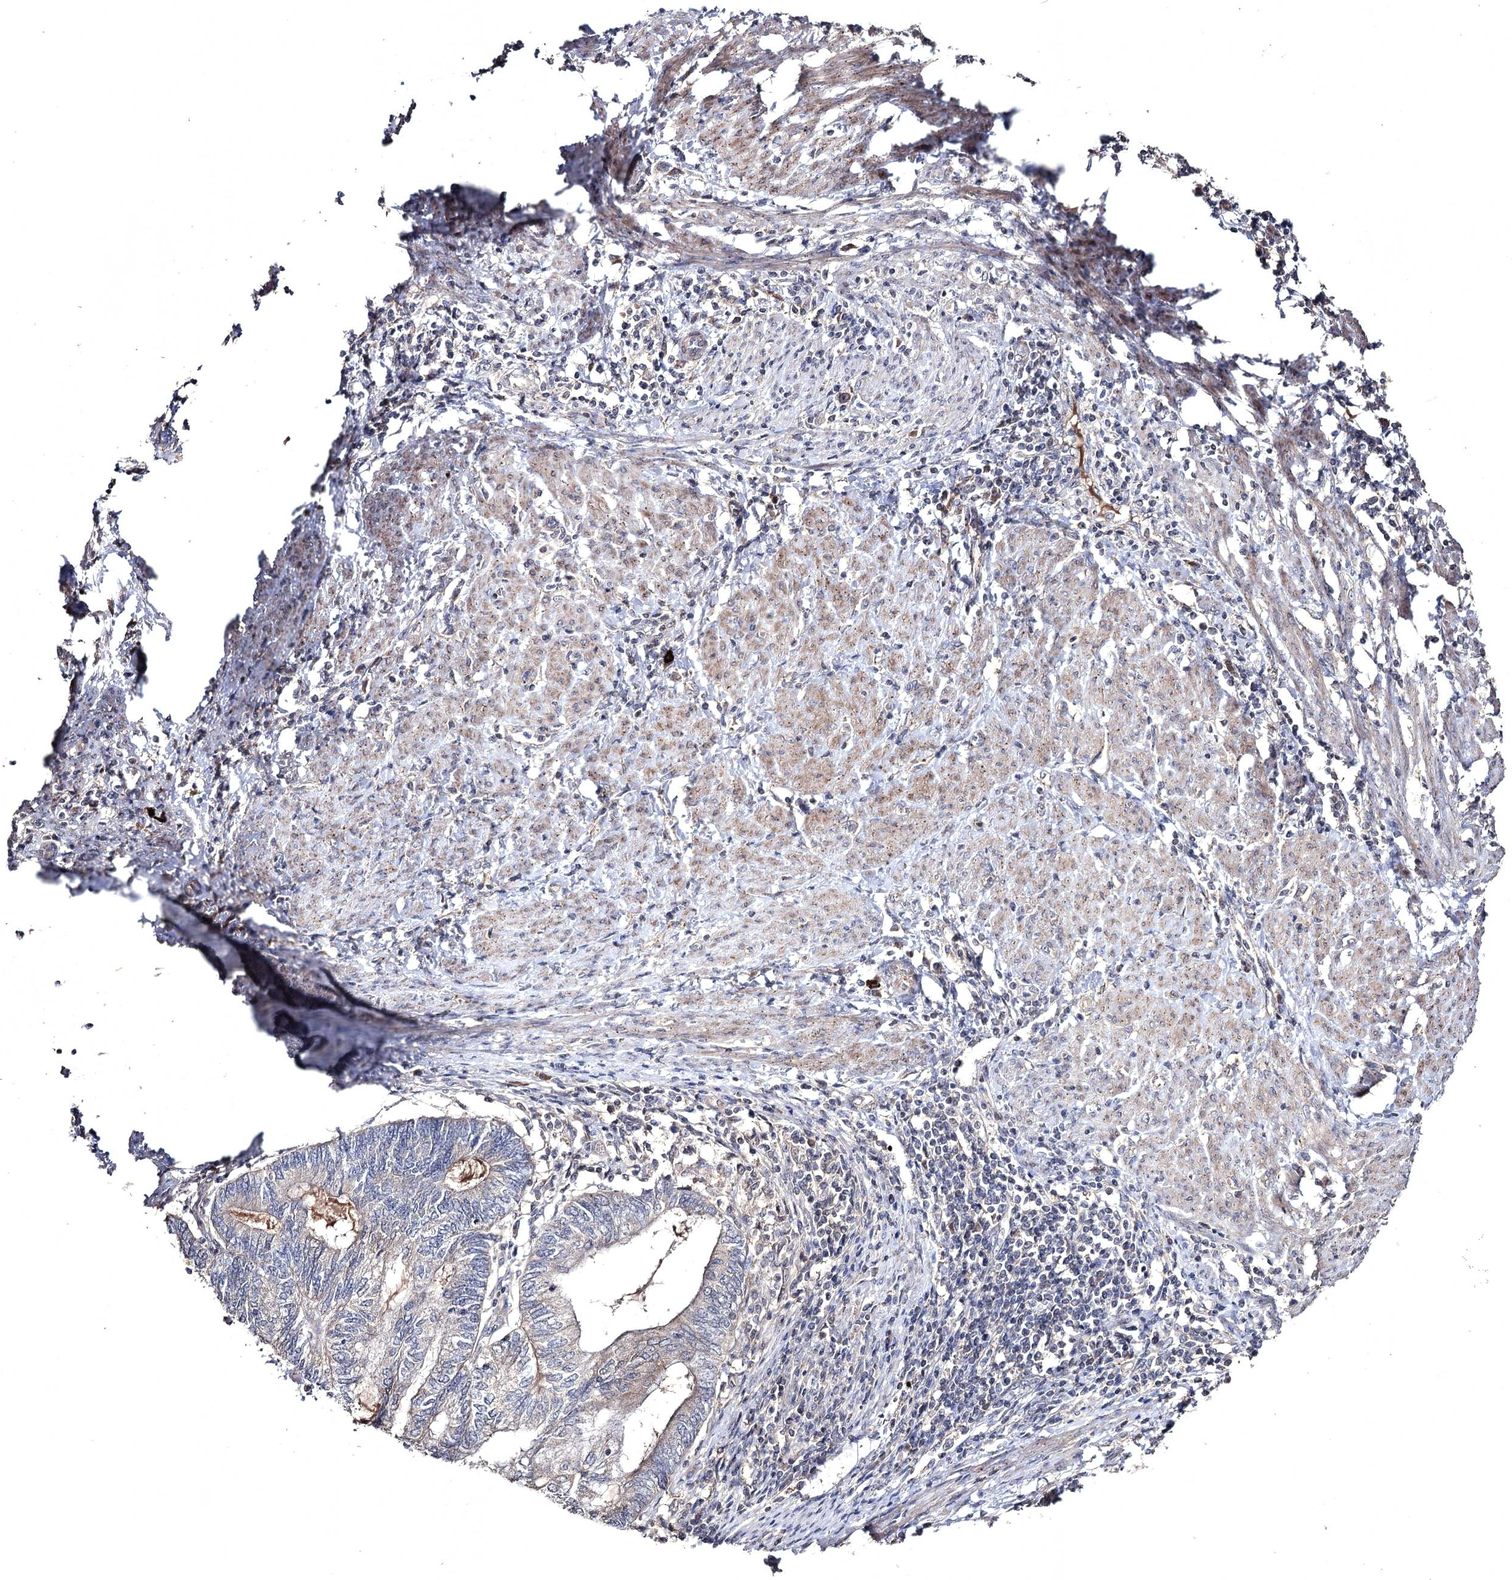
{"staining": {"intensity": "weak", "quantity": "<25%", "location": "cytoplasmic/membranous"}, "tissue": "endometrial cancer", "cell_type": "Tumor cells", "image_type": "cancer", "snomed": [{"axis": "morphology", "description": "Adenocarcinoma, NOS"}, {"axis": "topography", "description": "Uterus"}, {"axis": "topography", "description": "Endometrium"}], "caption": "Adenocarcinoma (endometrial) was stained to show a protein in brown. There is no significant staining in tumor cells.", "gene": "SEMA4G", "patient": {"sex": "female", "age": 70}}